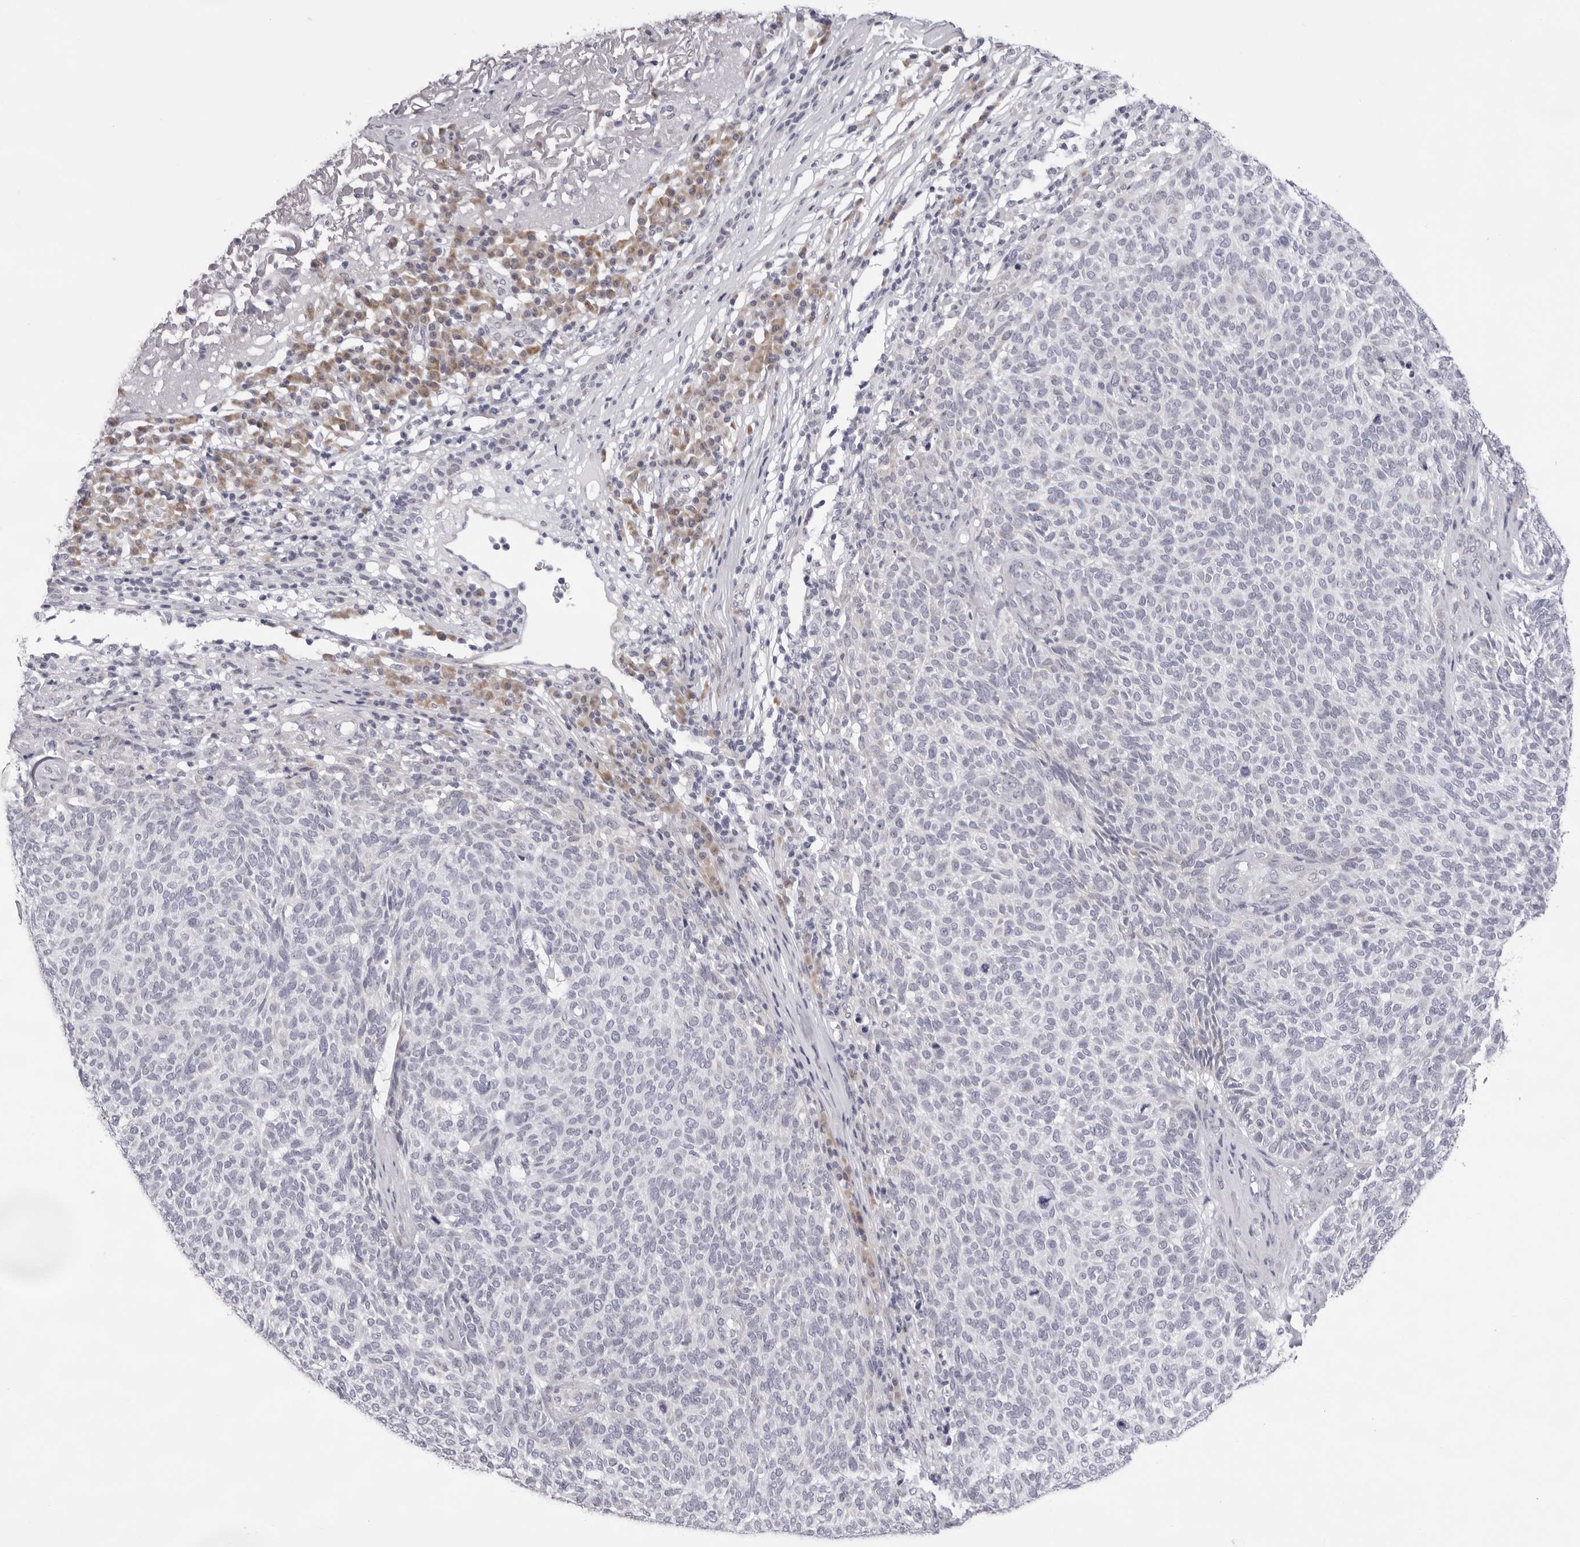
{"staining": {"intensity": "negative", "quantity": "none", "location": "none"}, "tissue": "skin cancer", "cell_type": "Tumor cells", "image_type": "cancer", "snomed": [{"axis": "morphology", "description": "Squamous cell carcinoma, NOS"}, {"axis": "topography", "description": "Skin"}], "caption": "An image of squamous cell carcinoma (skin) stained for a protein reveals no brown staining in tumor cells.", "gene": "SMIM2", "patient": {"sex": "female", "age": 90}}